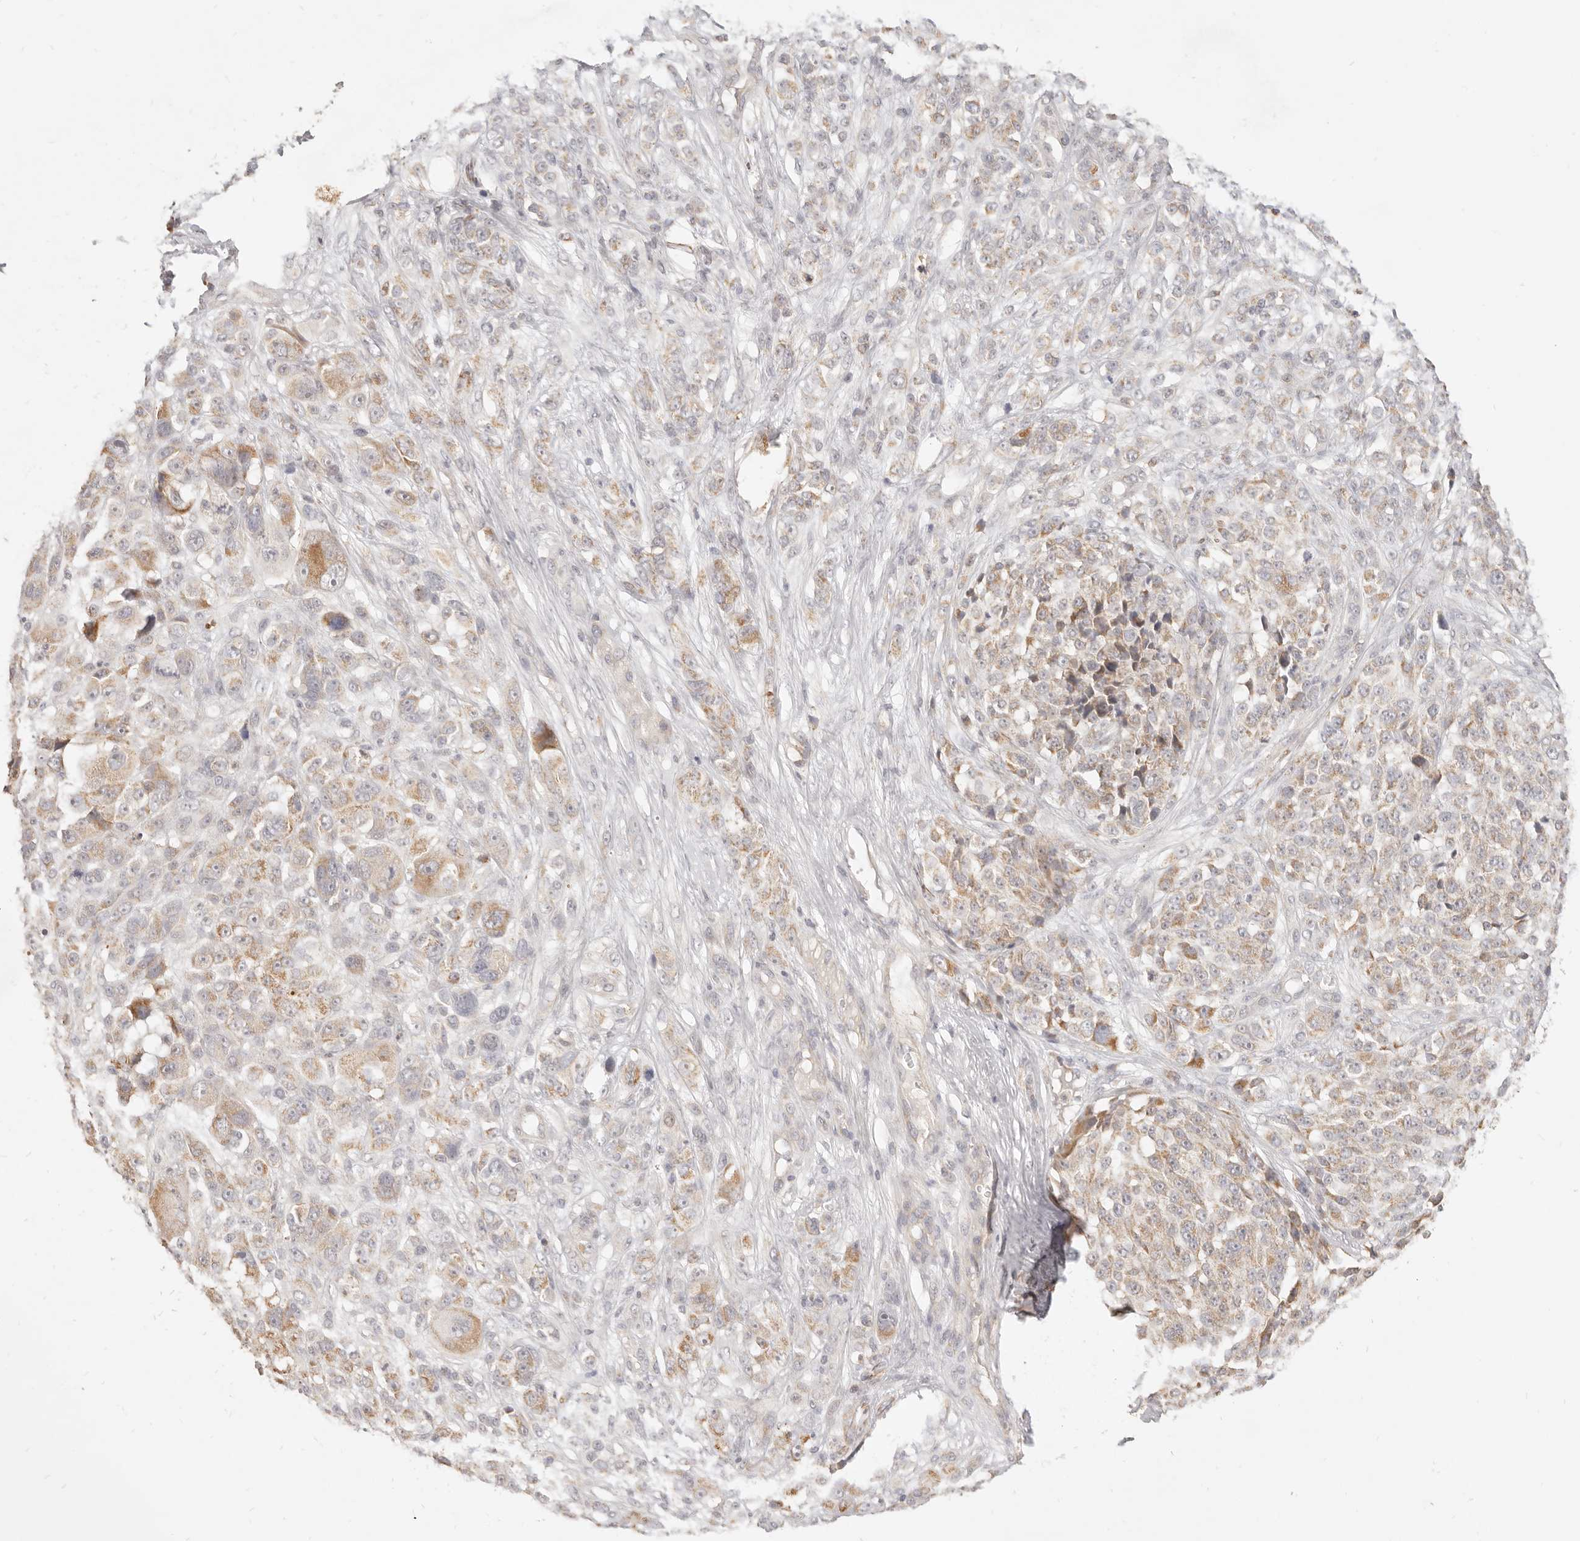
{"staining": {"intensity": "moderate", "quantity": "25%-75%", "location": "cytoplasmic/membranous"}, "tissue": "melanoma", "cell_type": "Tumor cells", "image_type": "cancer", "snomed": [{"axis": "morphology", "description": "Malignant melanoma, NOS"}, {"axis": "topography", "description": "Skin"}], "caption": "Melanoma stained with DAB (3,3'-diaminobenzidine) immunohistochemistry (IHC) displays medium levels of moderate cytoplasmic/membranous expression in about 25%-75% of tumor cells.", "gene": "CPLANE2", "patient": {"sex": "female", "age": 55}}